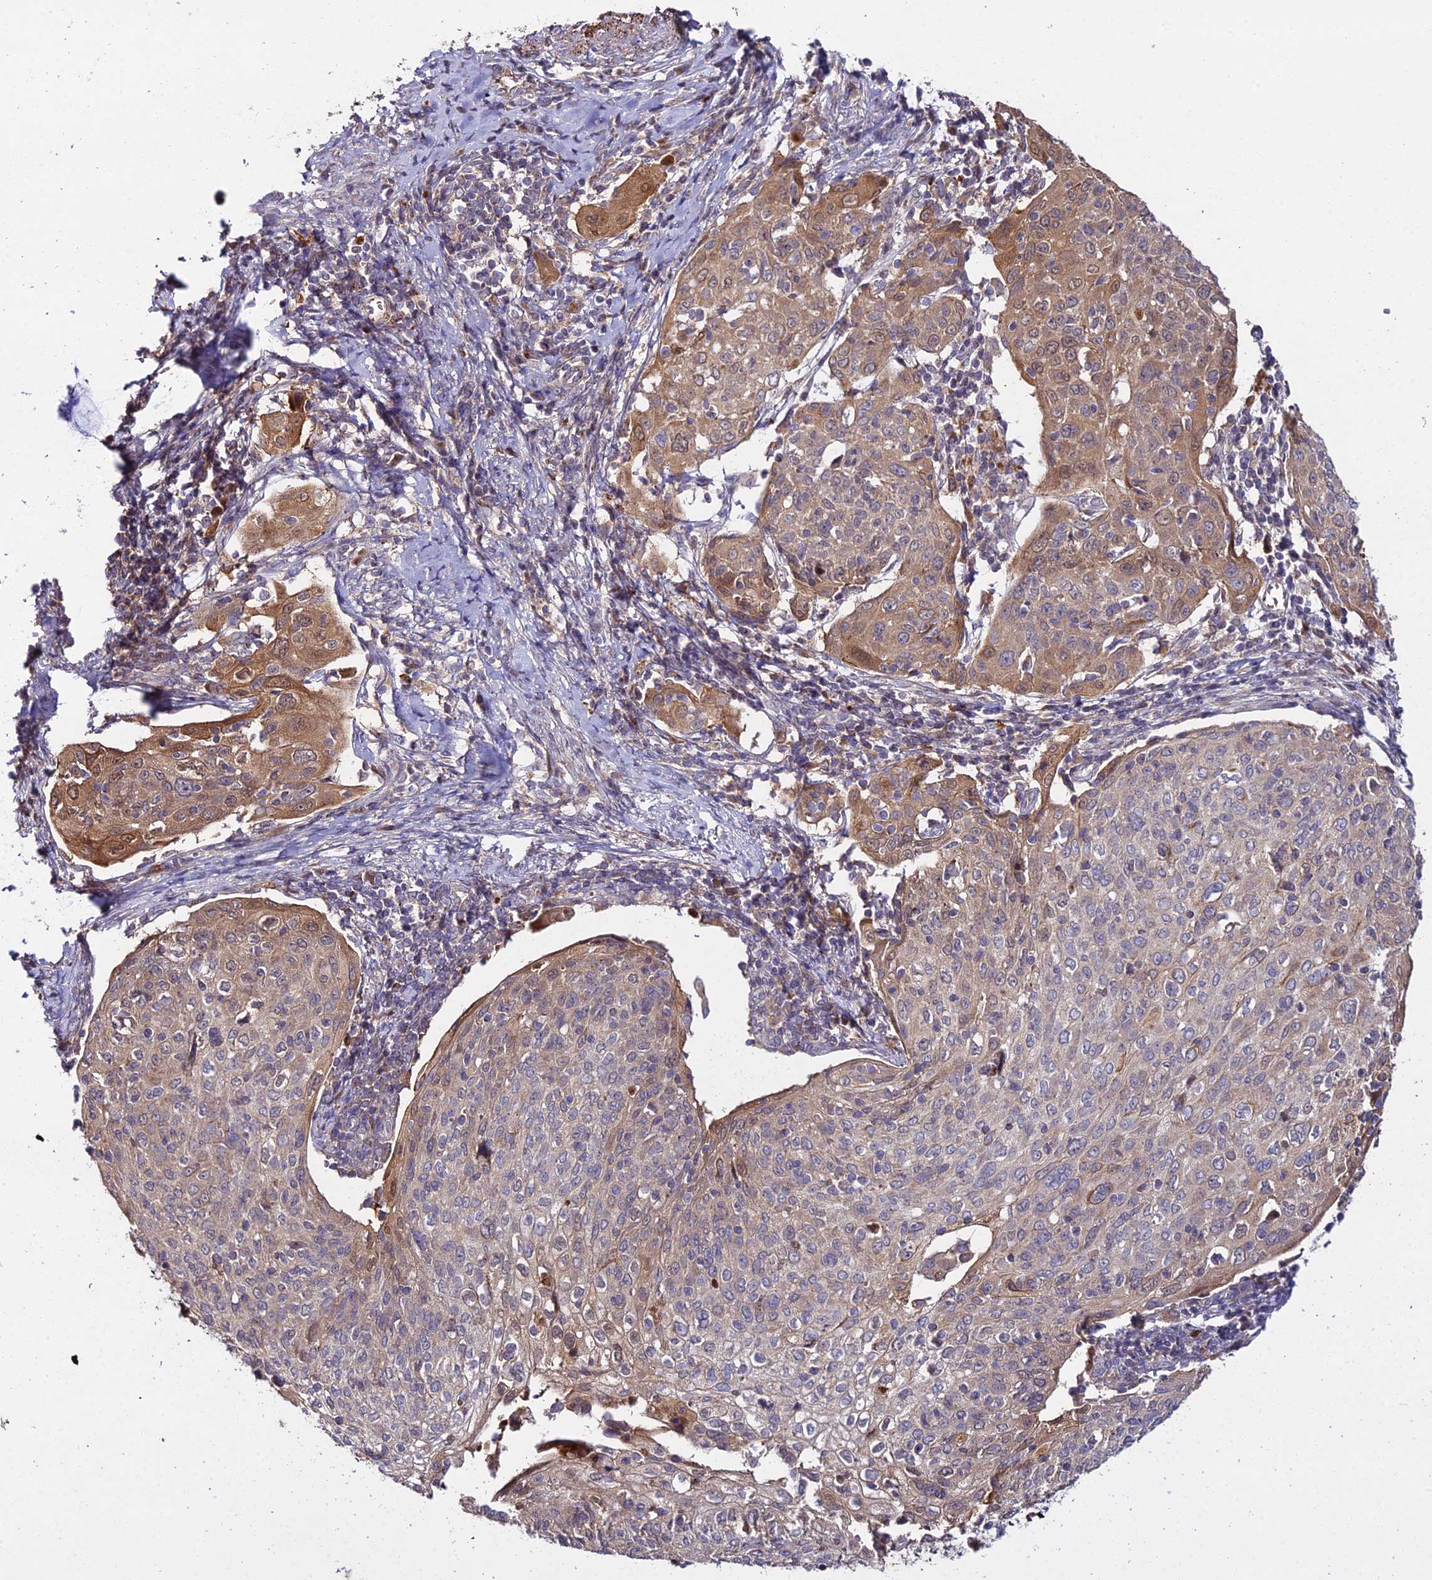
{"staining": {"intensity": "moderate", "quantity": "<25%", "location": "cytoplasmic/membranous"}, "tissue": "cervical cancer", "cell_type": "Tumor cells", "image_type": "cancer", "snomed": [{"axis": "morphology", "description": "Squamous cell carcinoma, NOS"}, {"axis": "topography", "description": "Cervix"}], "caption": "The histopathology image shows staining of cervical squamous cell carcinoma, revealing moderate cytoplasmic/membranous protein staining (brown color) within tumor cells. The staining is performed using DAB (3,3'-diaminobenzidine) brown chromogen to label protein expression. The nuclei are counter-stained blue using hematoxylin.", "gene": "EID2", "patient": {"sex": "female", "age": 67}}